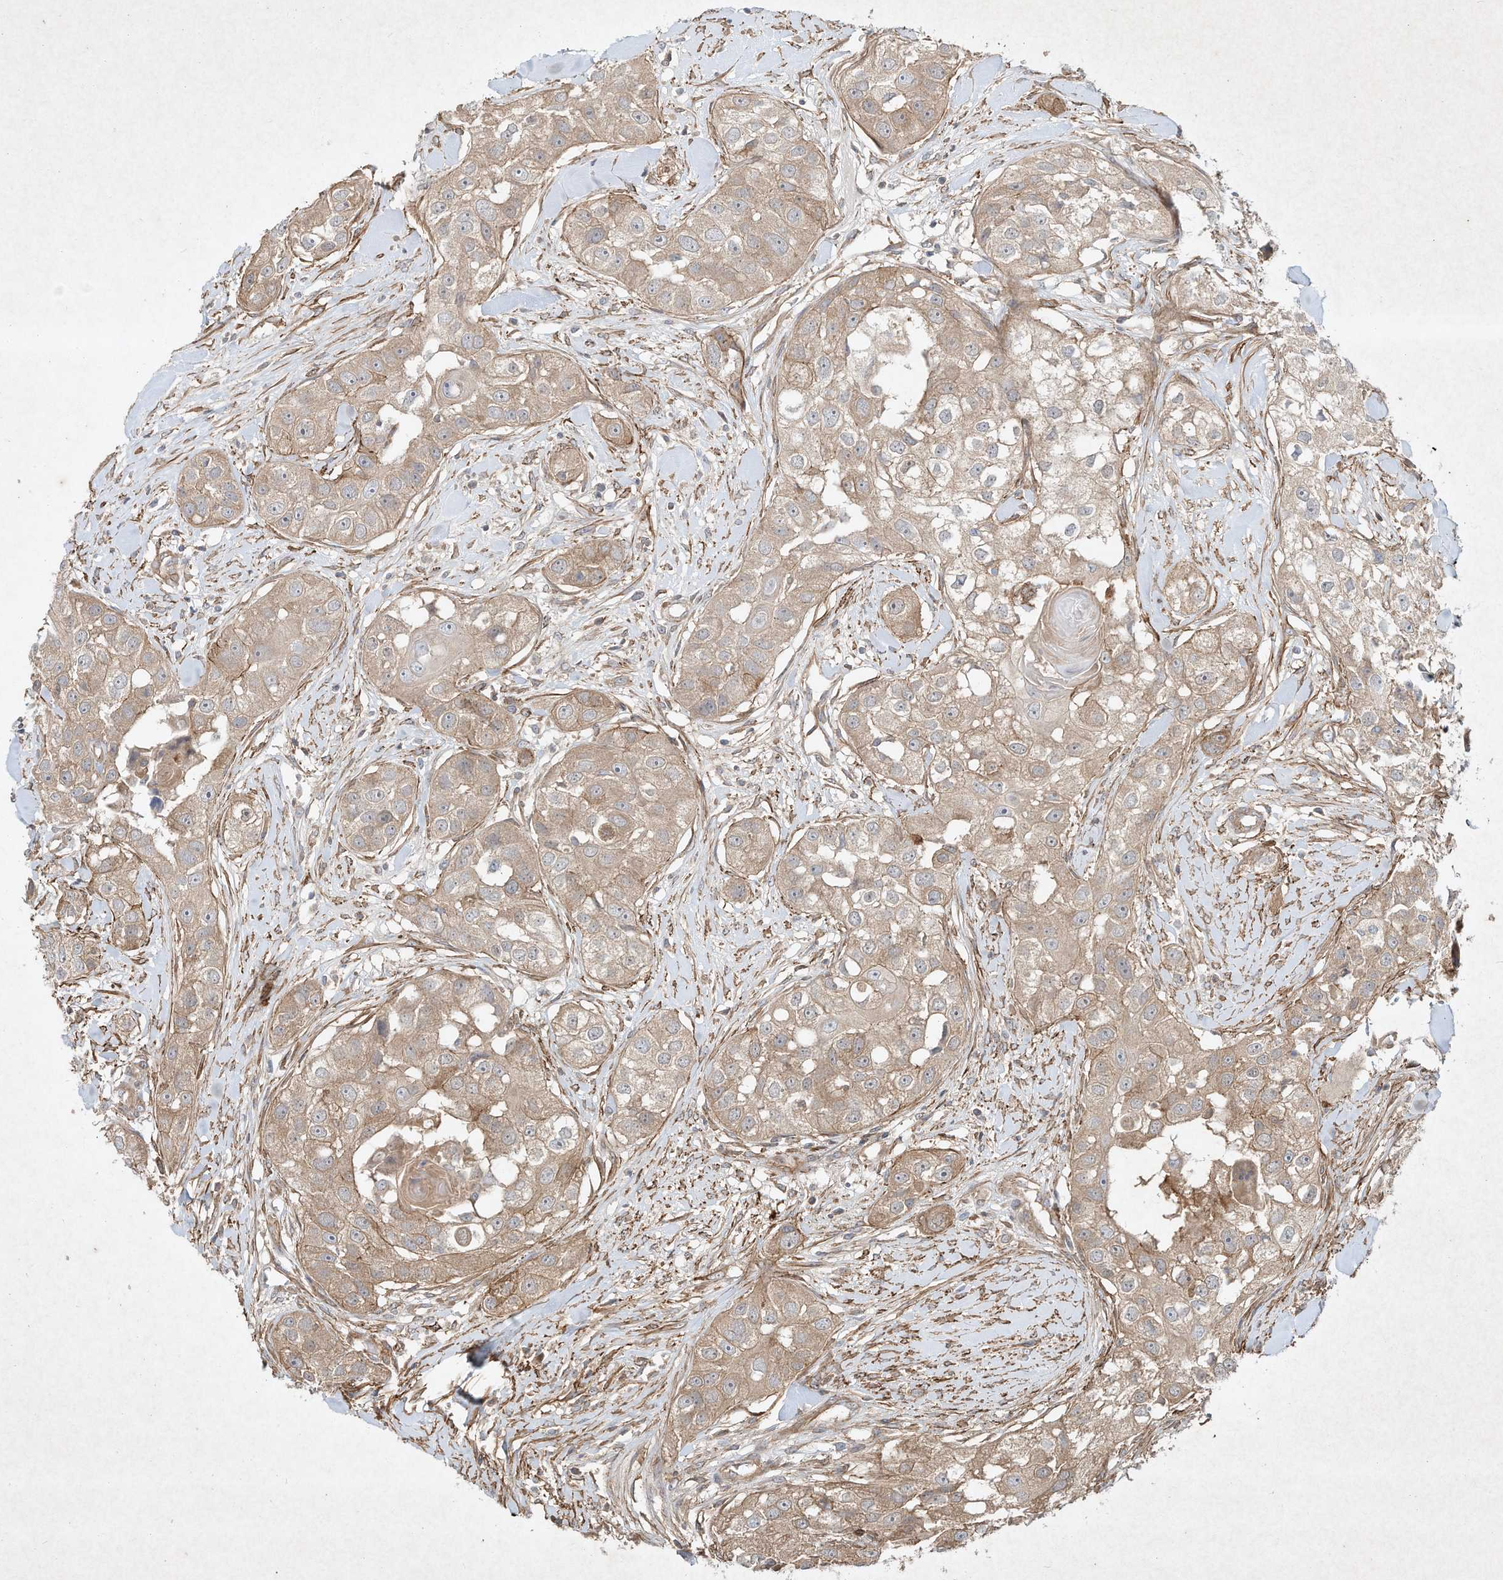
{"staining": {"intensity": "weak", "quantity": ">75%", "location": "cytoplasmic/membranous"}, "tissue": "head and neck cancer", "cell_type": "Tumor cells", "image_type": "cancer", "snomed": [{"axis": "morphology", "description": "Normal tissue, NOS"}, {"axis": "morphology", "description": "Squamous cell carcinoma, NOS"}, {"axis": "topography", "description": "Skeletal muscle"}, {"axis": "topography", "description": "Head-Neck"}], "caption": "Tumor cells reveal low levels of weak cytoplasmic/membranous positivity in about >75% of cells in head and neck squamous cell carcinoma.", "gene": "HTR5A", "patient": {"sex": "male", "age": 51}}